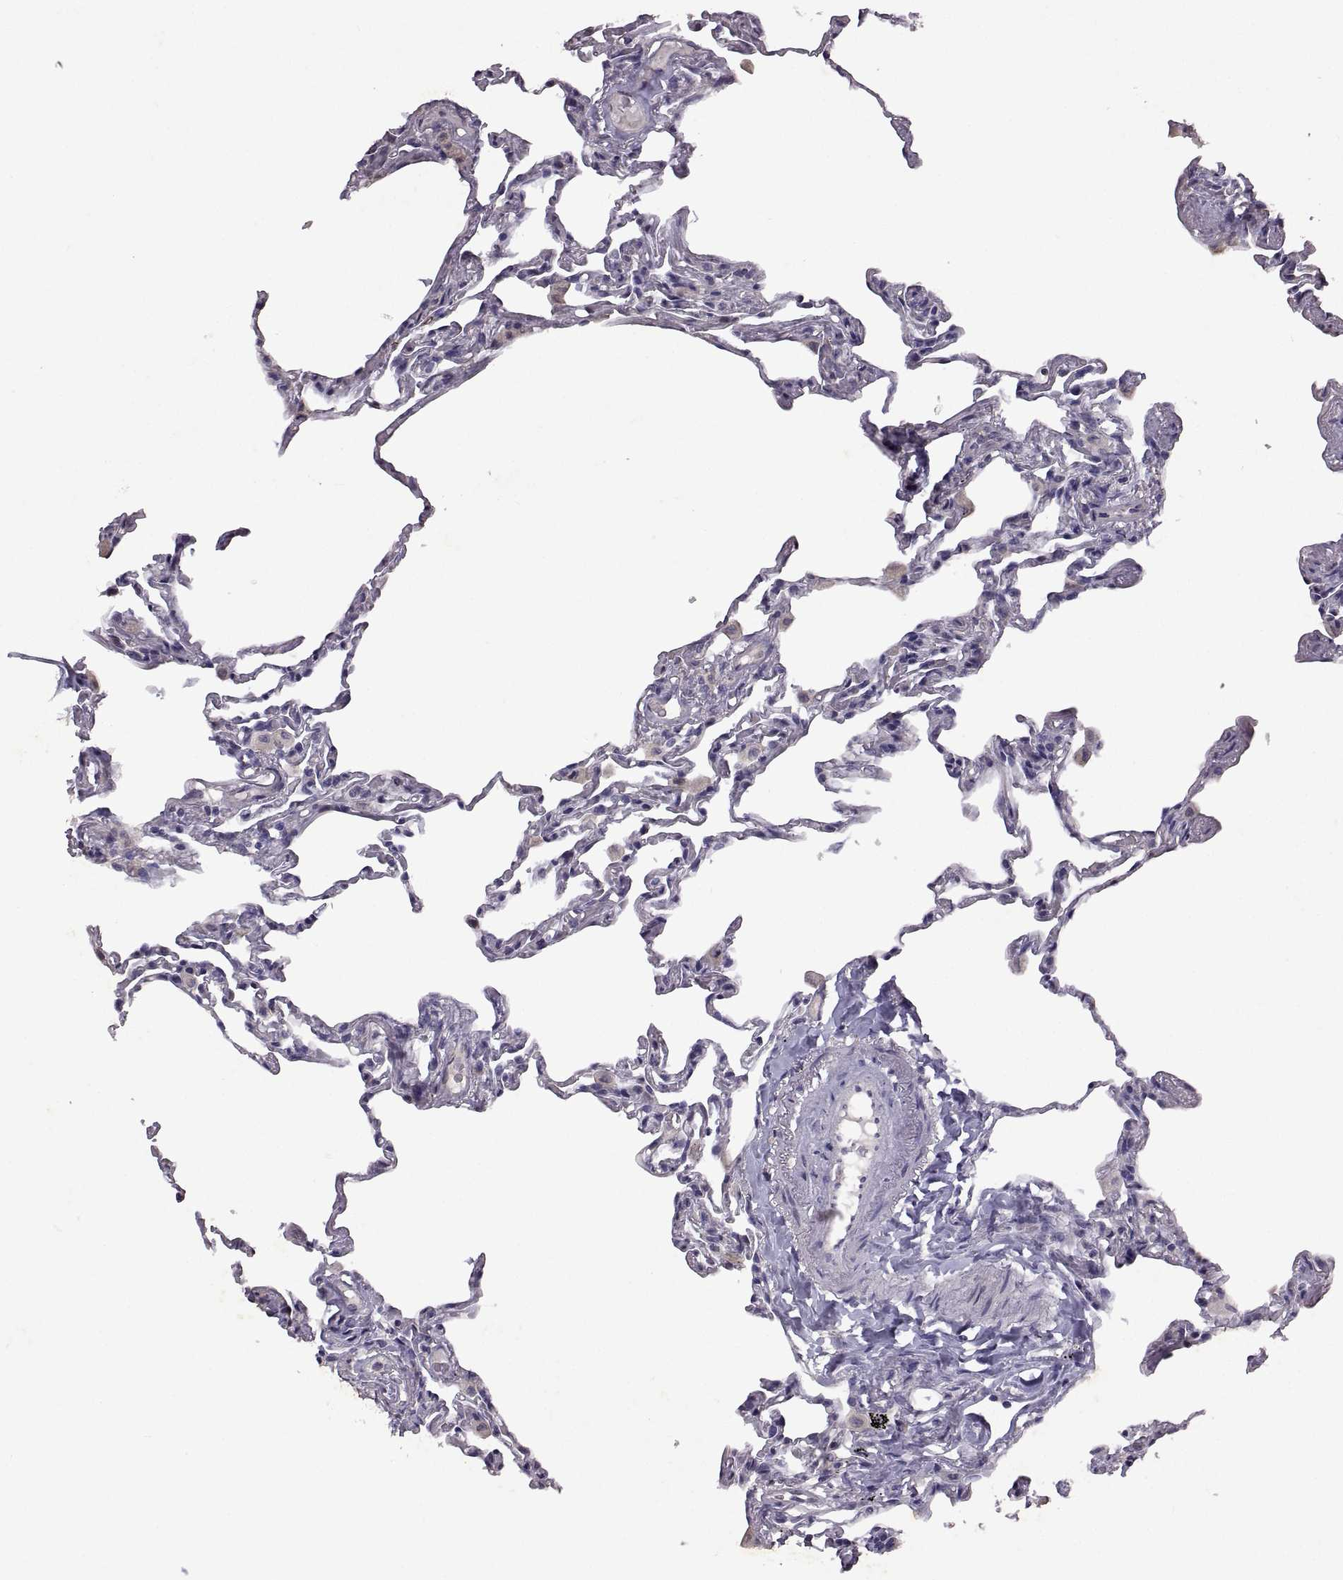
{"staining": {"intensity": "negative", "quantity": "none", "location": "none"}, "tissue": "lung", "cell_type": "Alveolar cells", "image_type": "normal", "snomed": [{"axis": "morphology", "description": "Normal tissue, NOS"}, {"axis": "topography", "description": "Lung"}], "caption": "IHC photomicrograph of benign lung: lung stained with DAB (3,3'-diaminobenzidine) reveals no significant protein expression in alveolar cells. (Brightfield microscopy of DAB (3,3'-diaminobenzidine) IHC at high magnification).", "gene": "DEFB136", "patient": {"sex": "female", "age": 57}}